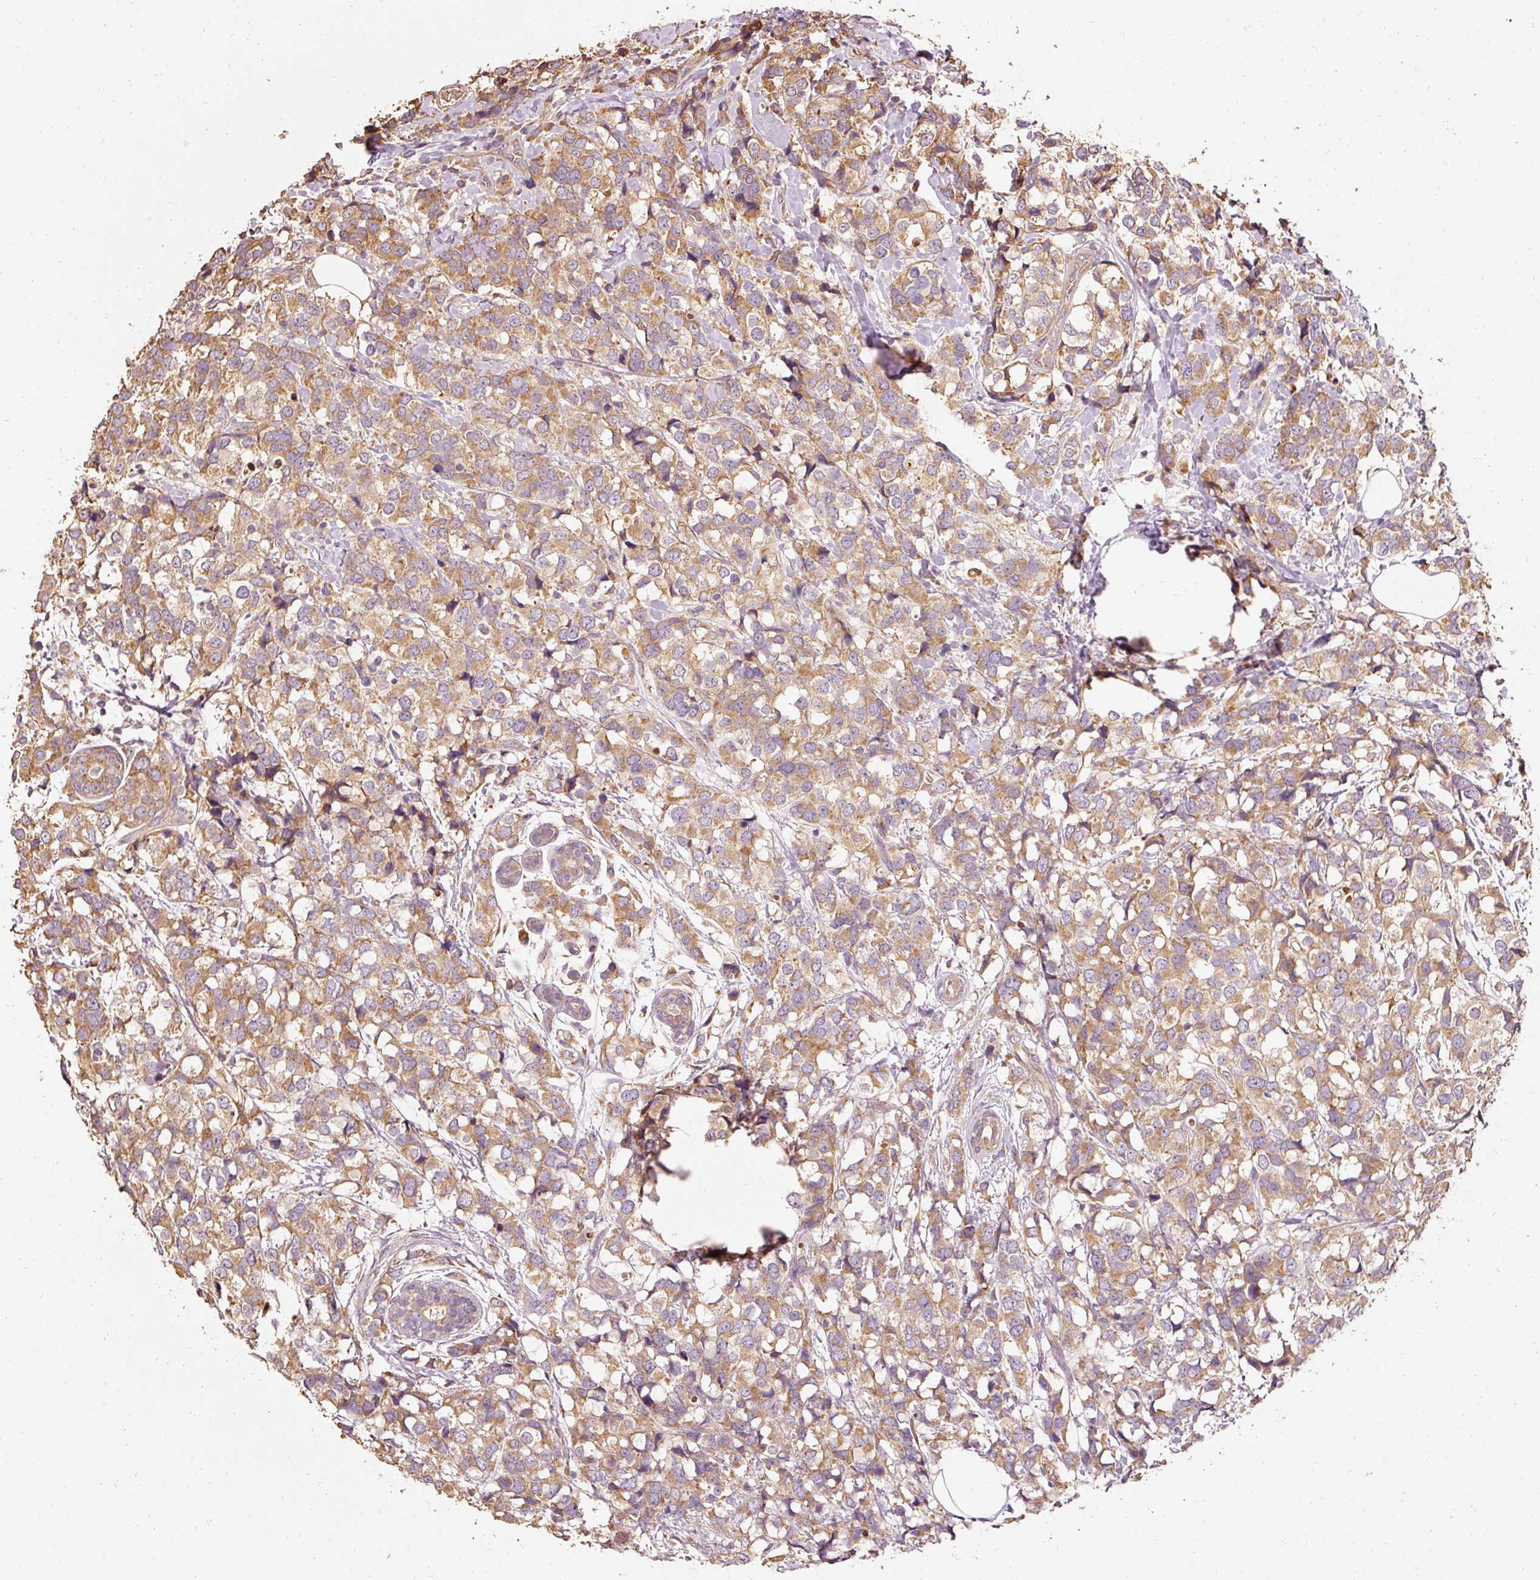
{"staining": {"intensity": "moderate", "quantity": ">75%", "location": "cytoplasmic/membranous"}, "tissue": "breast cancer", "cell_type": "Tumor cells", "image_type": "cancer", "snomed": [{"axis": "morphology", "description": "Lobular carcinoma"}, {"axis": "topography", "description": "Breast"}], "caption": "Protein staining displays moderate cytoplasmic/membranous positivity in approximately >75% of tumor cells in breast lobular carcinoma.", "gene": "EFHC1", "patient": {"sex": "female", "age": 59}}